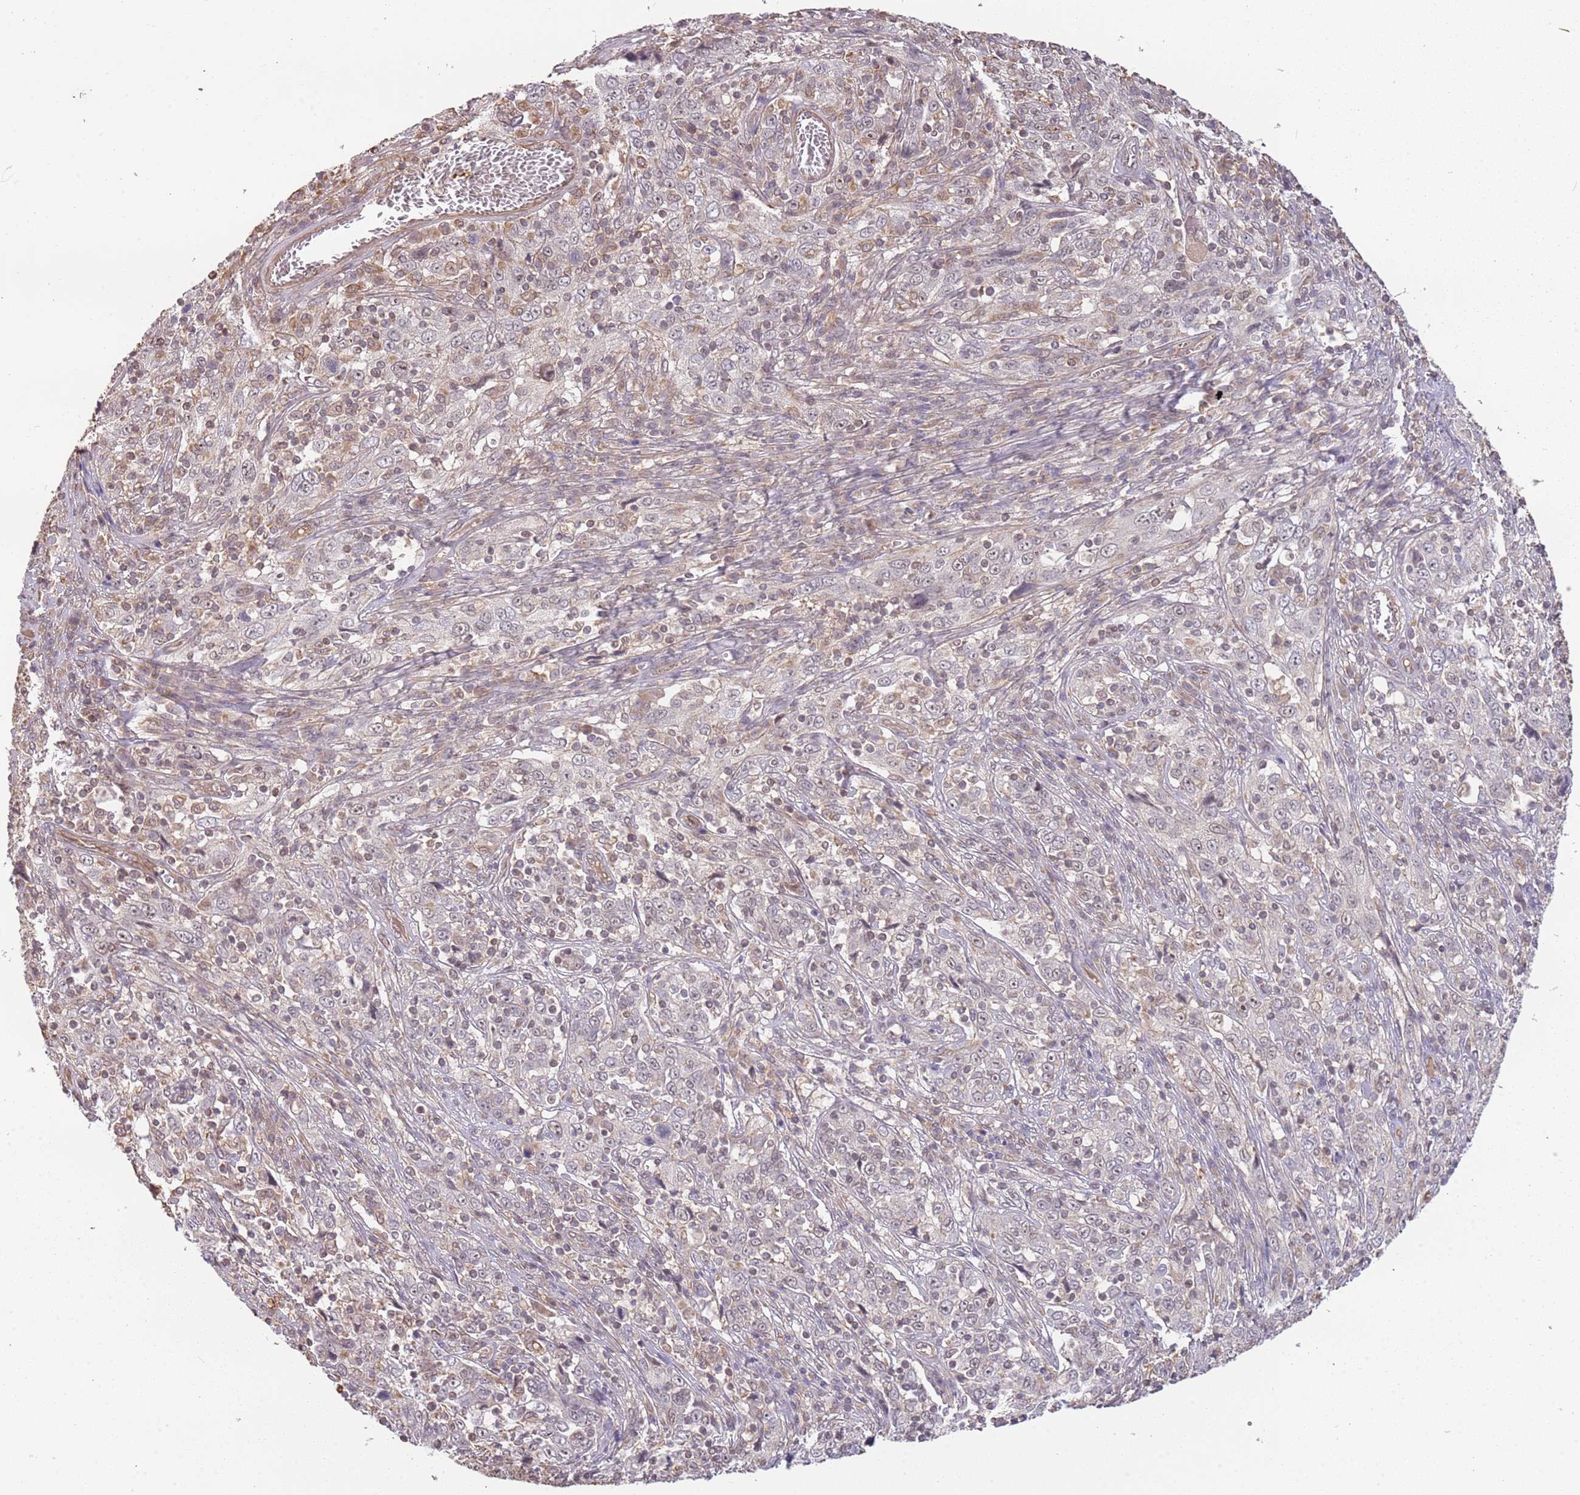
{"staining": {"intensity": "negative", "quantity": "none", "location": "none"}, "tissue": "cervical cancer", "cell_type": "Tumor cells", "image_type": "cancer", "snomed": [{"axis": "morphology", "description": "Squamous cell carcinoma, NOS"}, {"axis": "topography", "description": "Cervix"}], "caption": "Immunohistochemistry of human squamous cell carcinoma (cervical) shows no positivity in tumor cells.", "gene": "SURF2", "patient": {"sex": "female", "age": 46}}